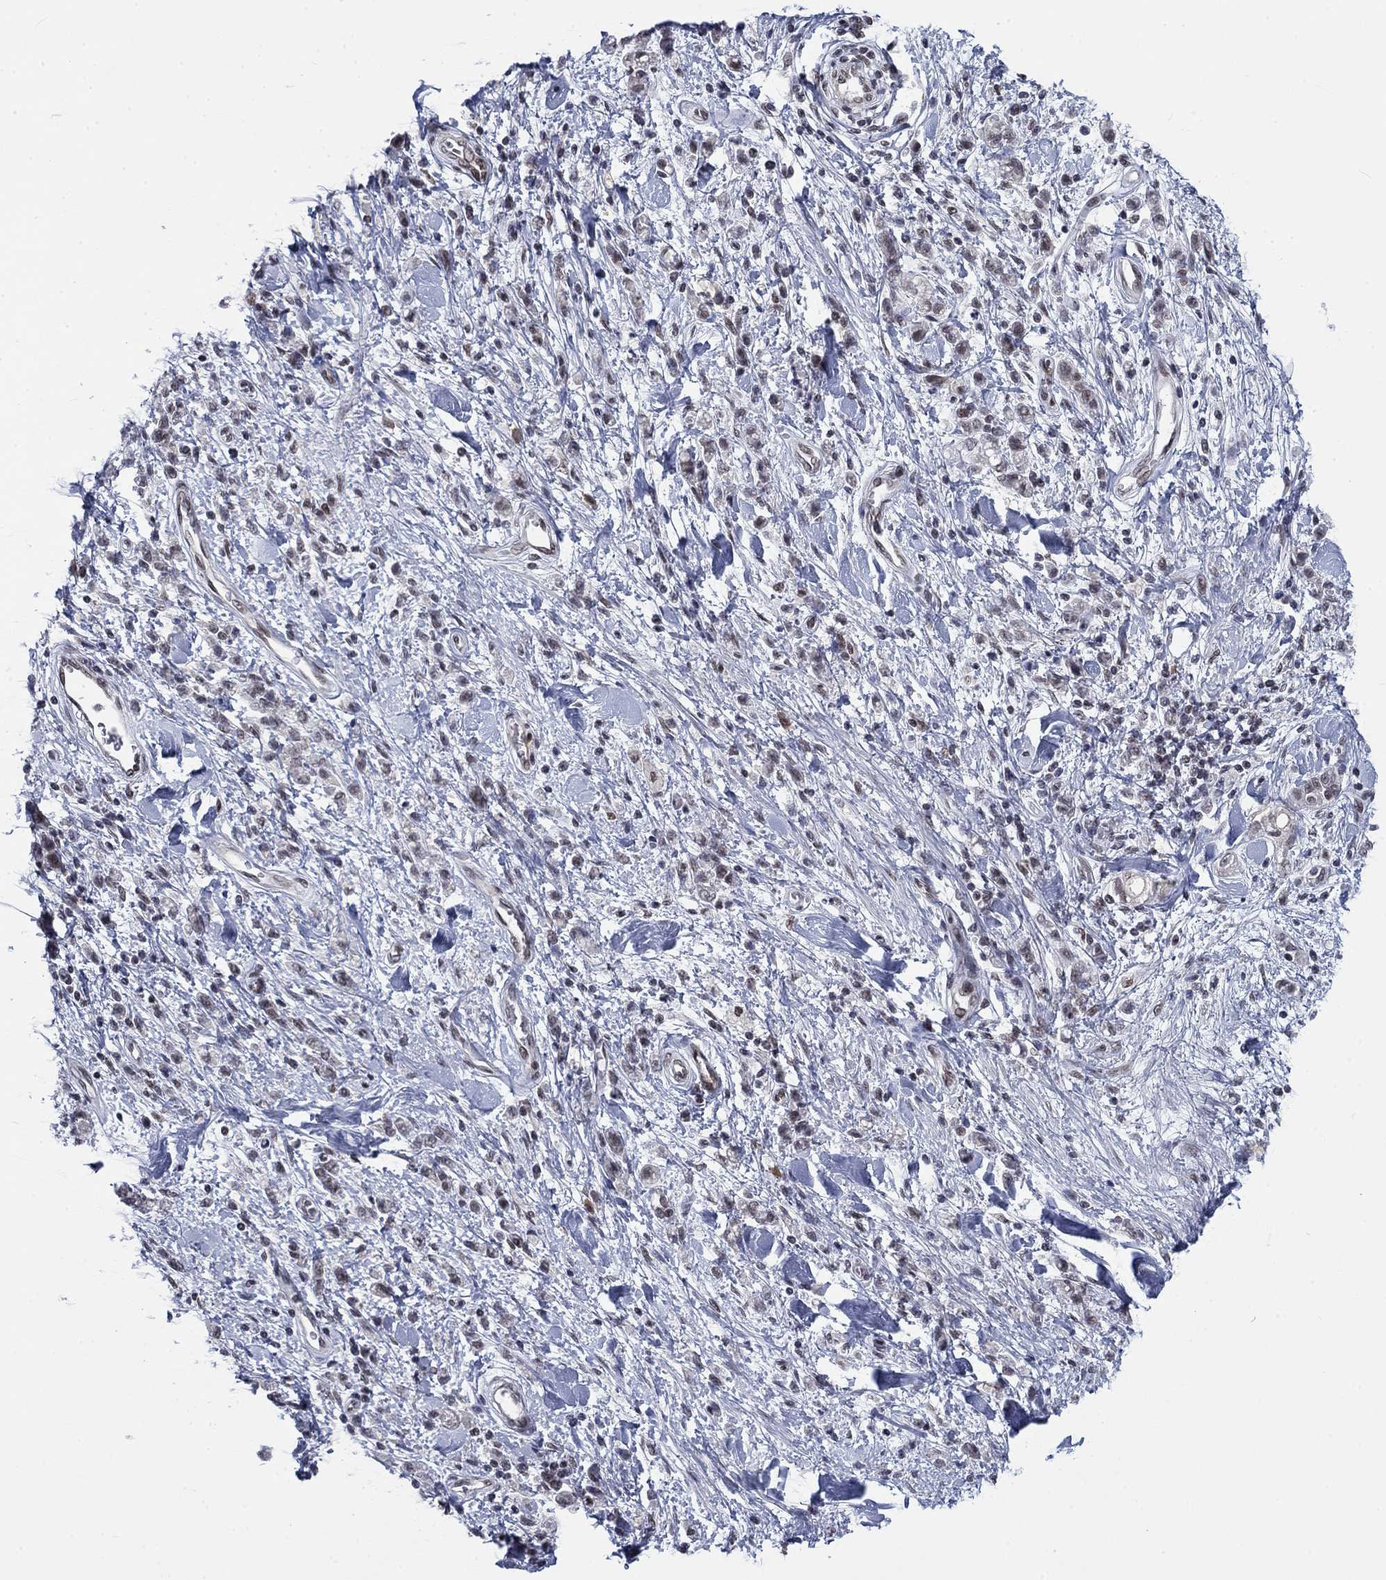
{"staining": {"intensity": "moderate", "quantity": "<25%", "location": "nuclear"}, "tissue": "stomach cancer", "cell_type": "Tumor cells", "image_type": "cancer", "snomed": [{"axis": "morphology", "description": "Adenocarcinoma, NOS"}, {"axis": "topography", "description": "Stomach"}], "caption": "Human stomach cancer stained with a brown dye exhibits moderate nuclear positive positivity in approximately <25% of tumor cells.", "gene": "FYTTD1", "patient": {"sex": "male", "age": 77}}